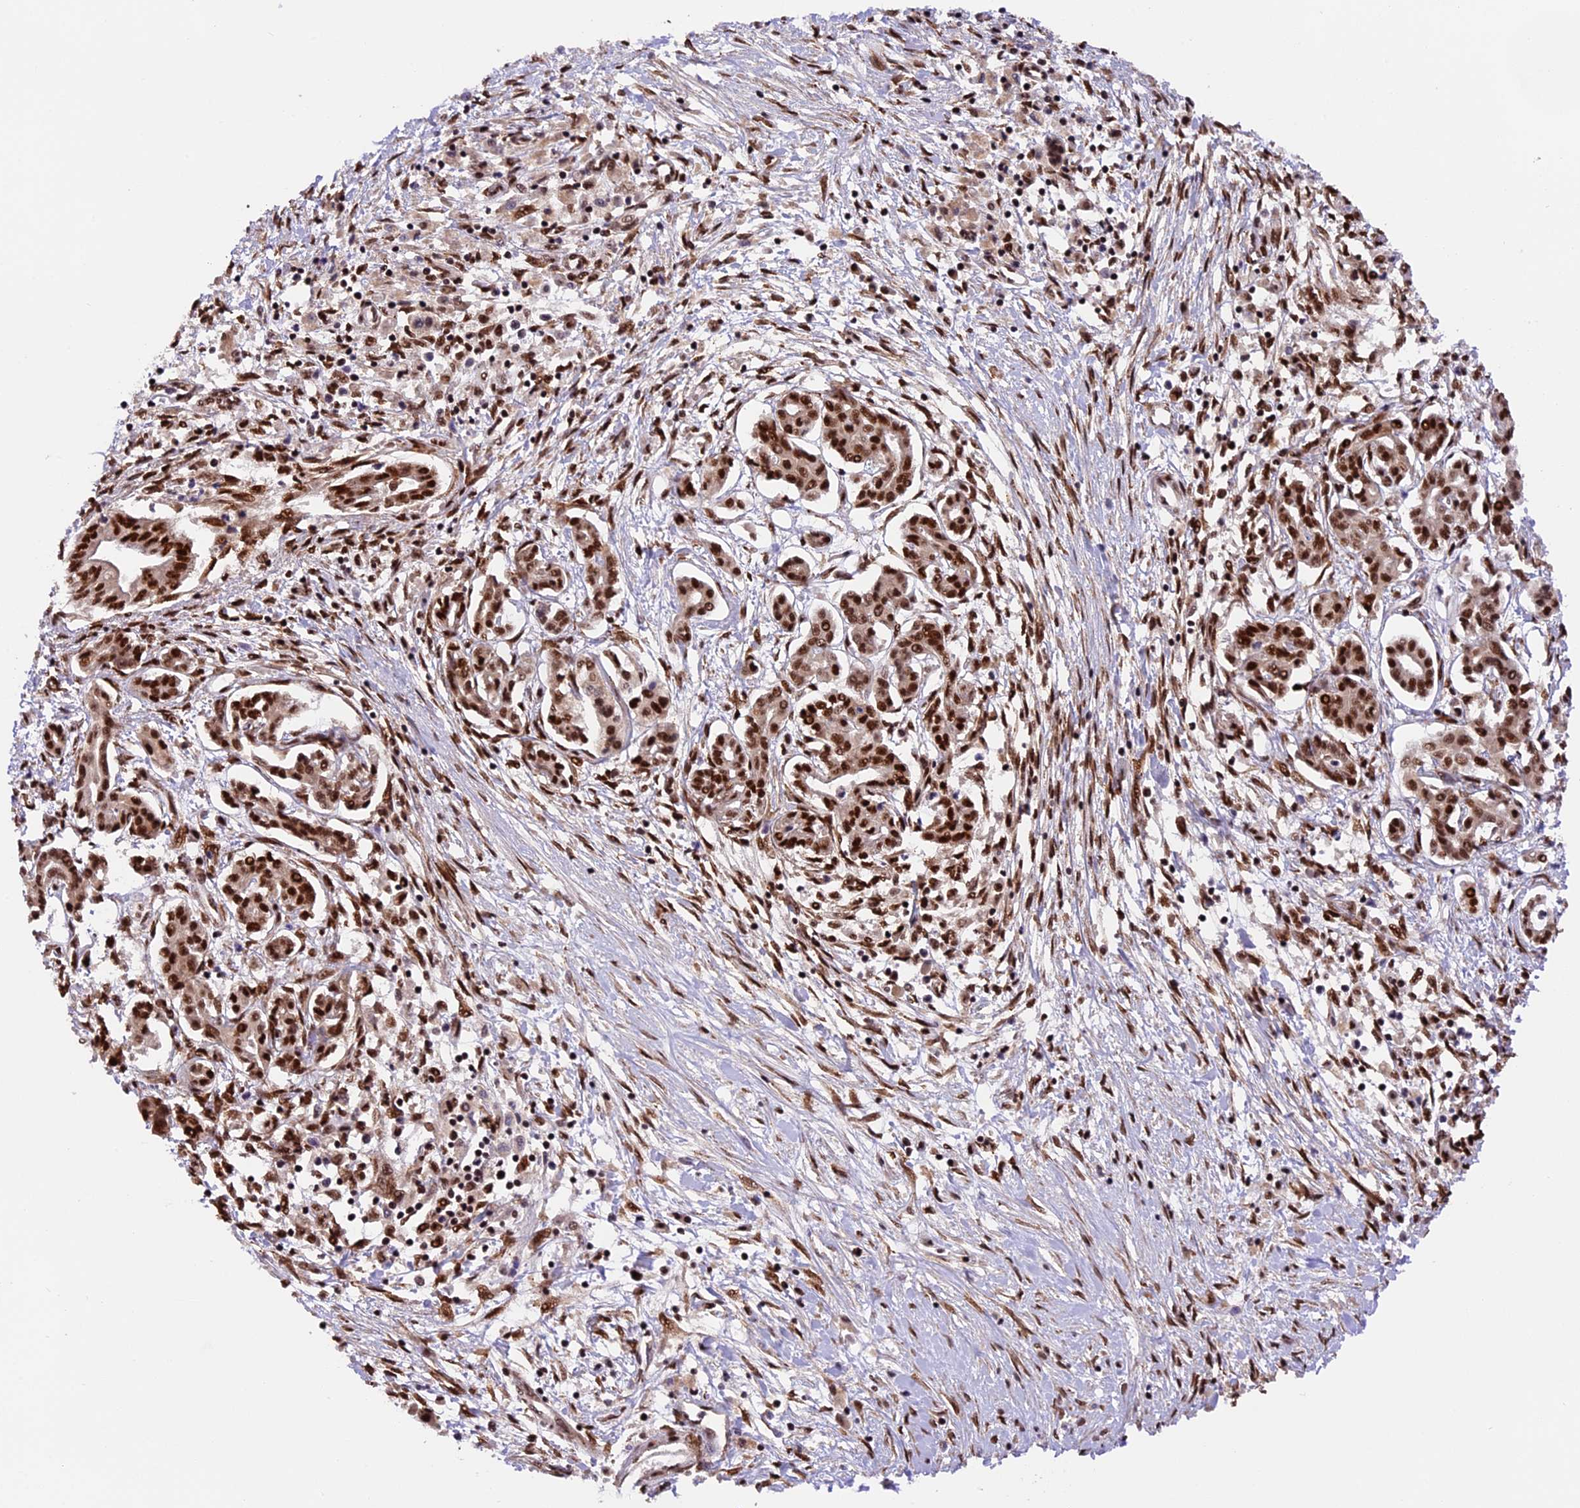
{"staining": {"intensity": "strong", "quantity": ">75%", "location": "nuclear"}, "tissue": "pancreatic cancer", "cell_type": "Tumor cells", "image_type": "cancer", "snomed": [{"axis": "morphology", "description": "Adenocarcinoma, NOS"}, {"axis": "topography", "description": "Pancreas"}], "caption": "This micrograph displays pancreatic cancer stained with immunohistochemistry (IHC) to label a protein in brown. The nuclear of tumor cells show strong positivity for the protein. Nuclei are counter-stained blue.", "gene": "RAMAC", "patient": {"sex": "female", "age": 50}}